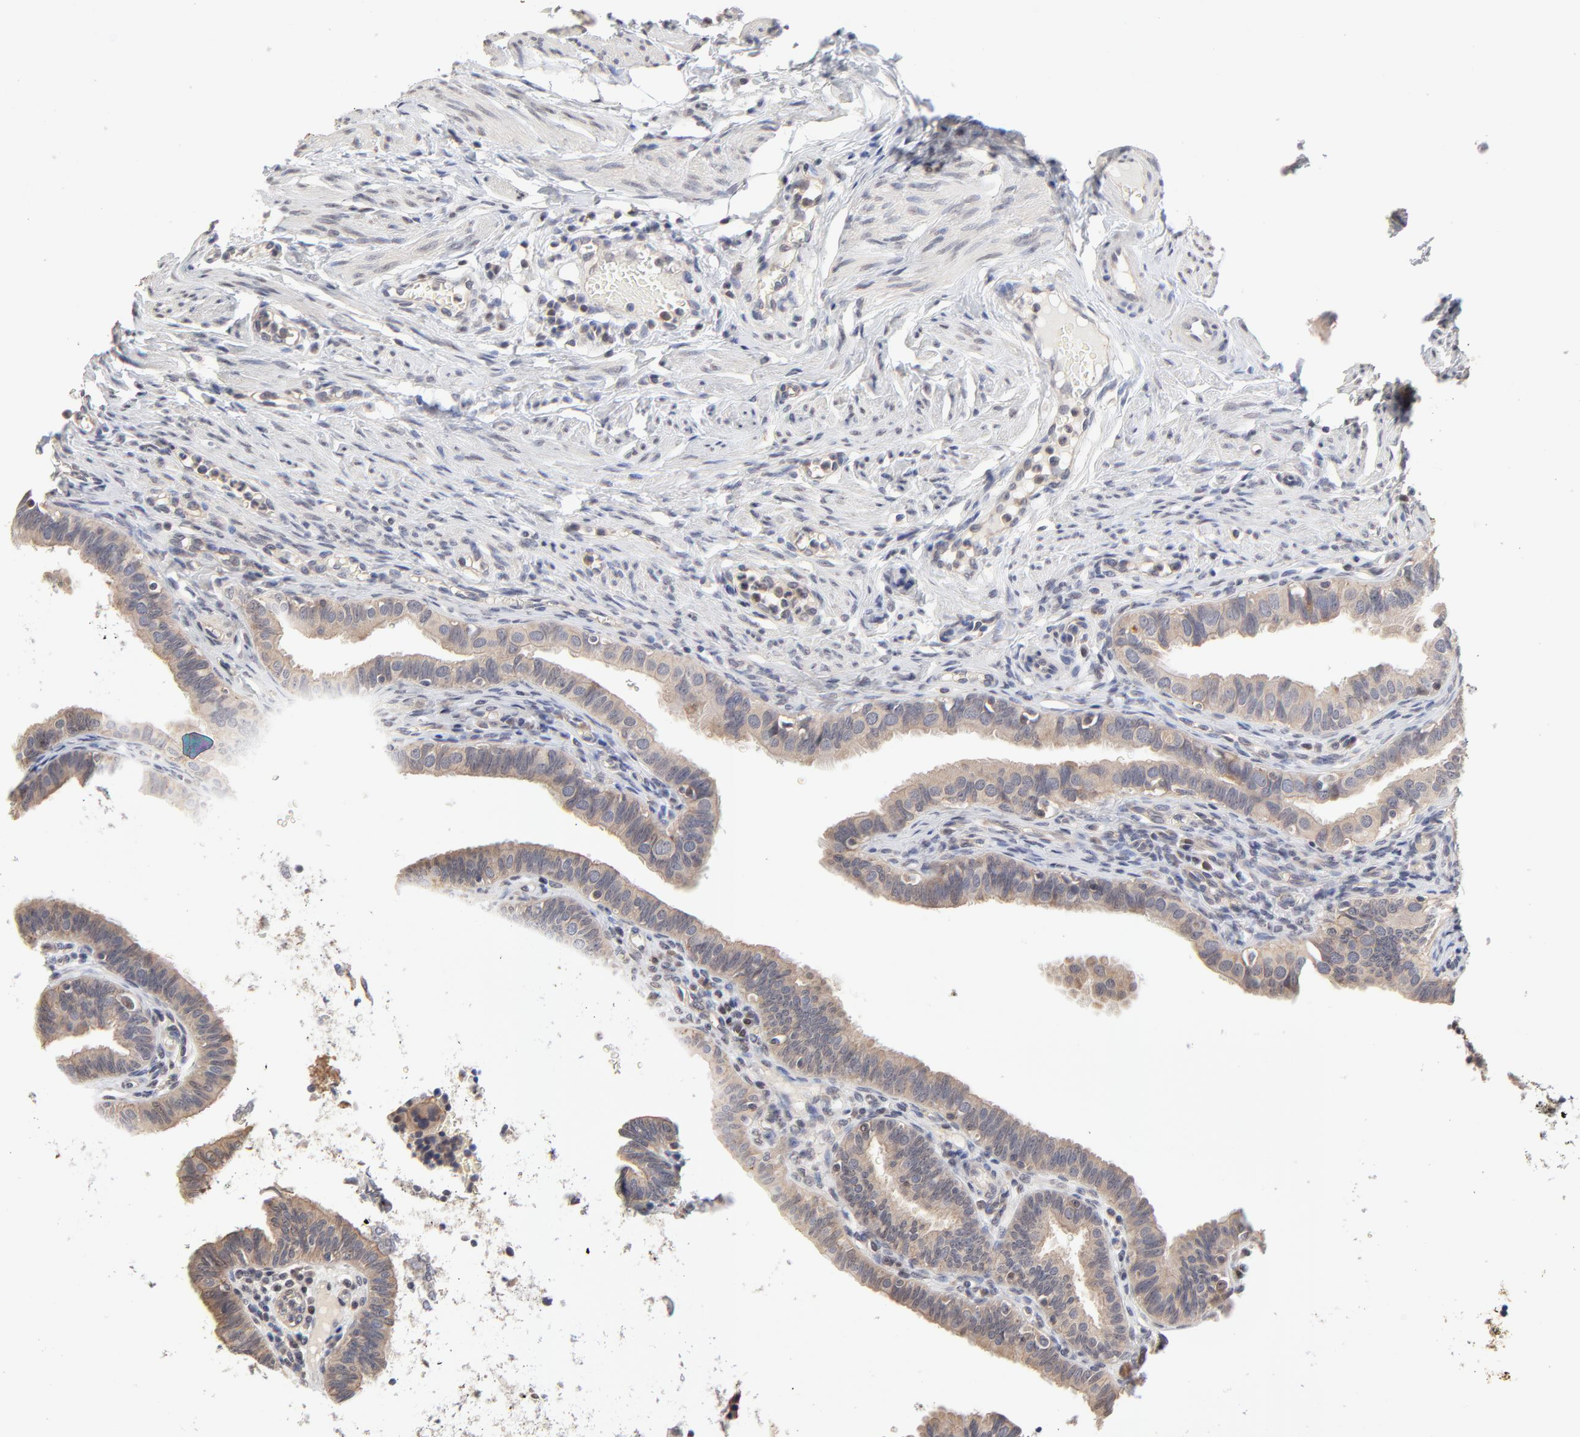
{"staining": {"intensity": "weak", "quantity": ">75%", "location": "cytoplasmic/membranous"}, "tissue": "fallopian tube", "cell_type": "Glandular cells", "image_type": "normal", "snomed": [{"axis": "morphology", "description": "Normal tissue, NOS"}, {"axis": "topography", "description": "Fallopian tube"}, {"axis": "topography", "description": "Ovary"}], "caption": "Immunohistochemical staining of unremarkable fallopian tube exhibits >75% levels of weak cytoplasmic/membranous protein expression in approximately >75% of glandular cells. (IHC, brightfield microscopy, high magnification).", "gene": "ZNF157", "patient": {"sex": "female", "age": 51}}